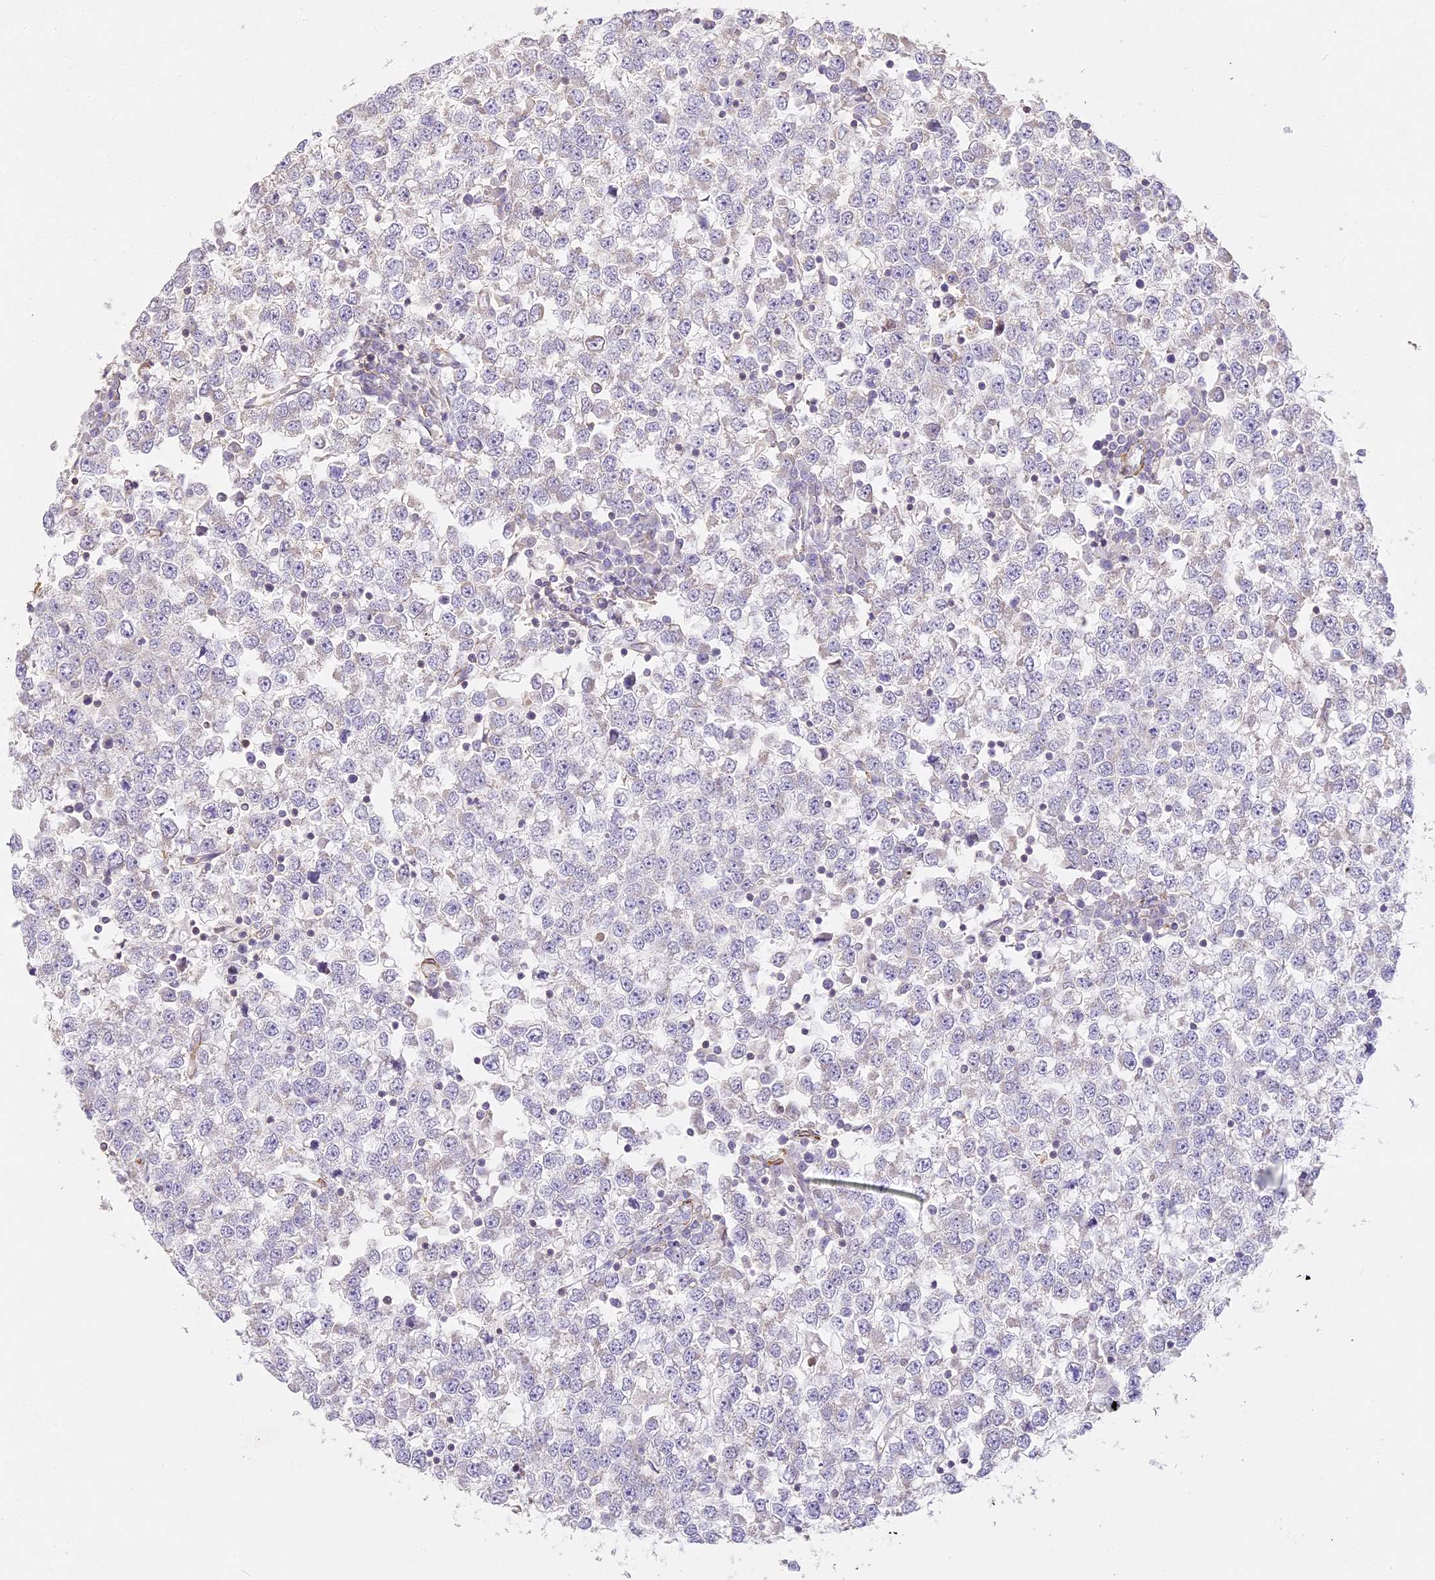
{"staining": {"intensity": "negative", "quantity": "none", "location": "none"}, "tissue": "testis cancer", "cell_type": "Tumor cells", "image_type": "cancer", "snomed": [{"axis": "morphology", "description": "Seminoma, NOS"}, {"axis": "topography", "description": "Testis"}], "caption": "Testis seminoma was stained to show a protein in brown. There is no significant staining in tumor cells.", "gene": "MED28", "patient": {"sex": "male", "age": 65}}